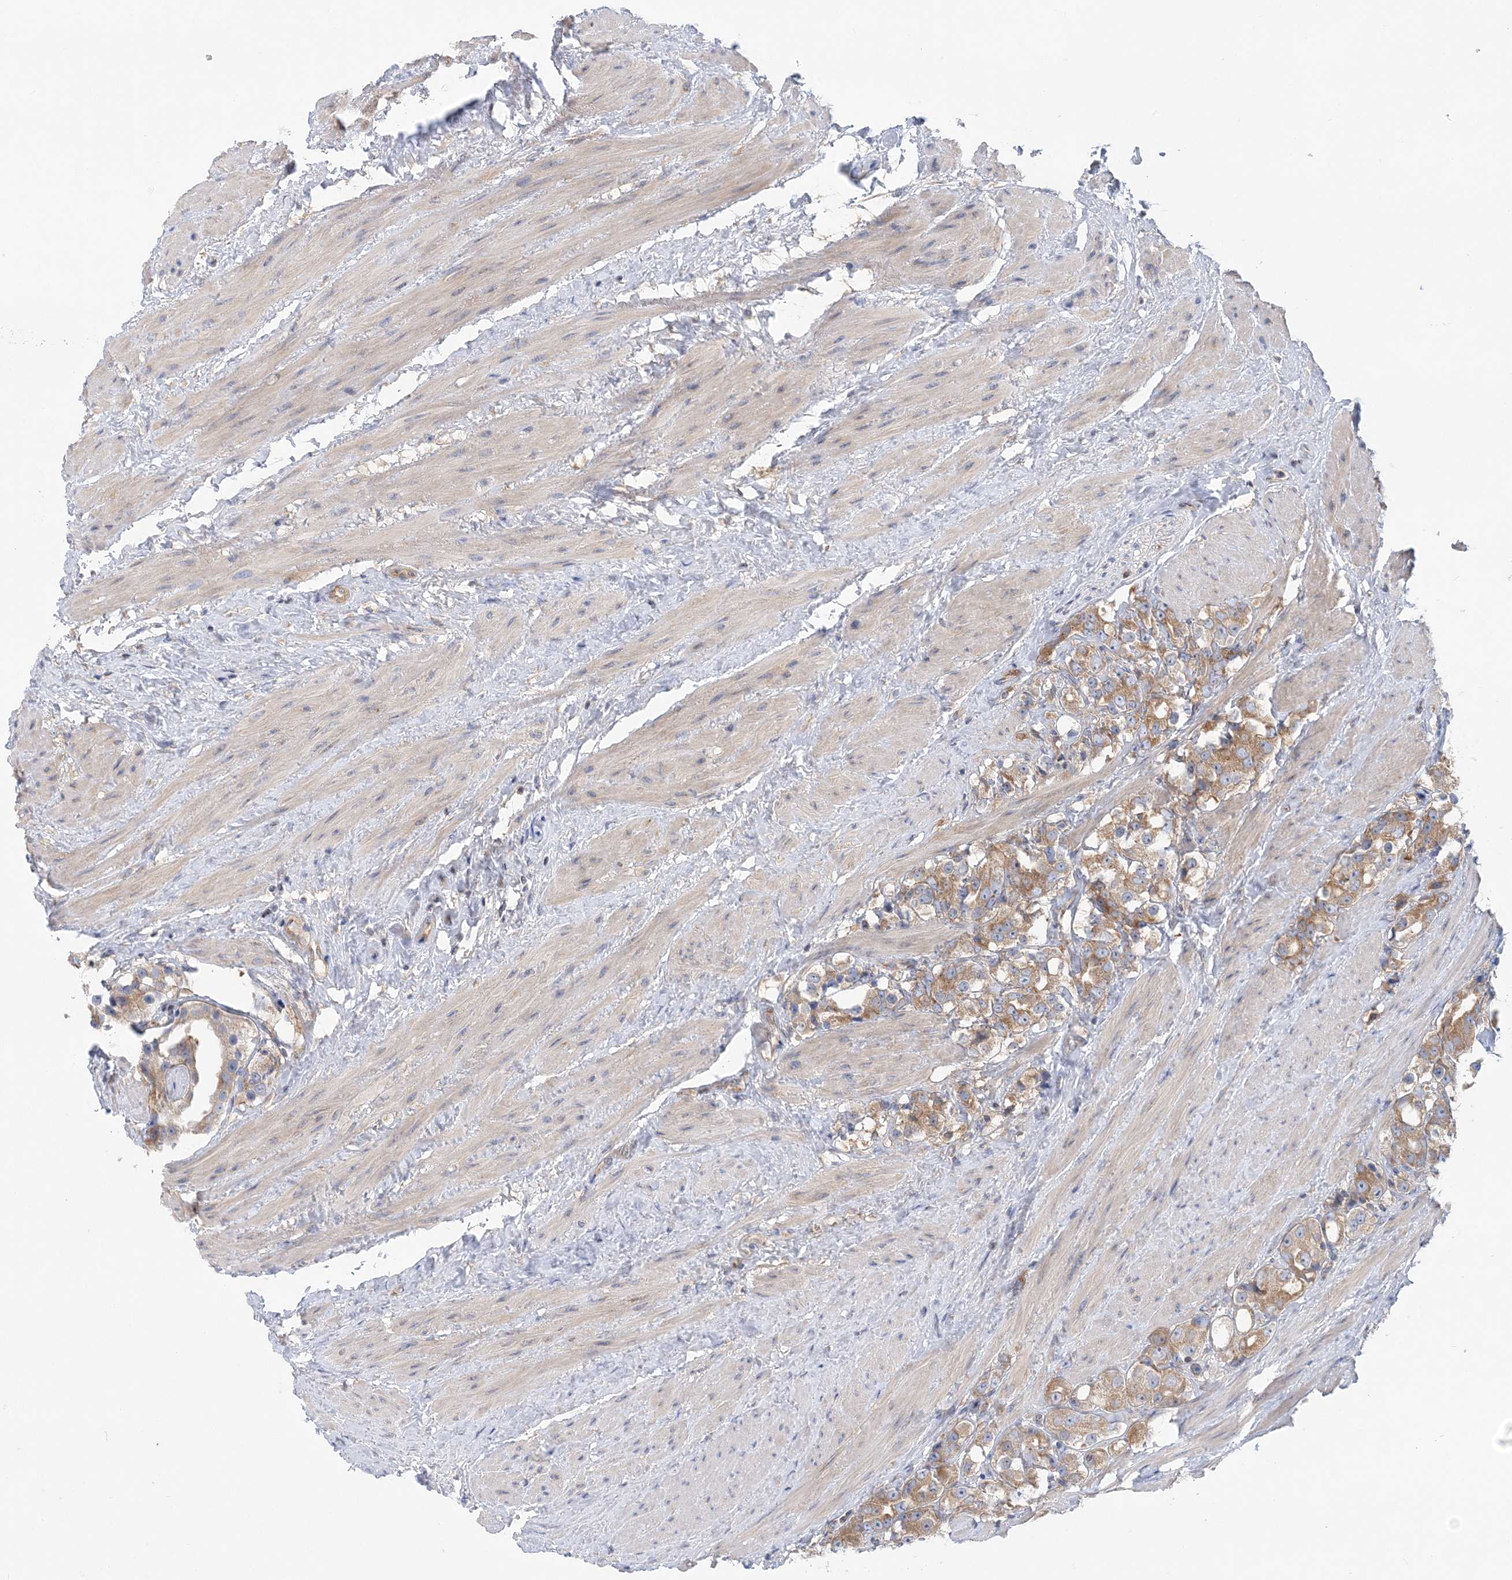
{"staining": {"intensity": "moderate", "quantity": ">75%", "location": "cytoplasmic/membranous"}, "tissue": "prostate cancer", "cell_type": "Tumor cells", "image_type": "cancer", "snomed": [{"axis": "morphology", "description": "Adenocarcinoma, NOS"}, {"axis": "topography", "description": "Prostate"}], "caption": "Tumor cells display moderate cytoplasmic/membranous positivity in about >75% of cells in adenocarcinoma (prostate). The staining was performed using DAB (3,3'-diaminobenzidine) to visualize the protein expression in brown, while the nuclei were stained in blue with hematoxylin (Magnification: 20x).", "gene": "FAM114A2", "patient": {"sex": "male", "age": 79}}